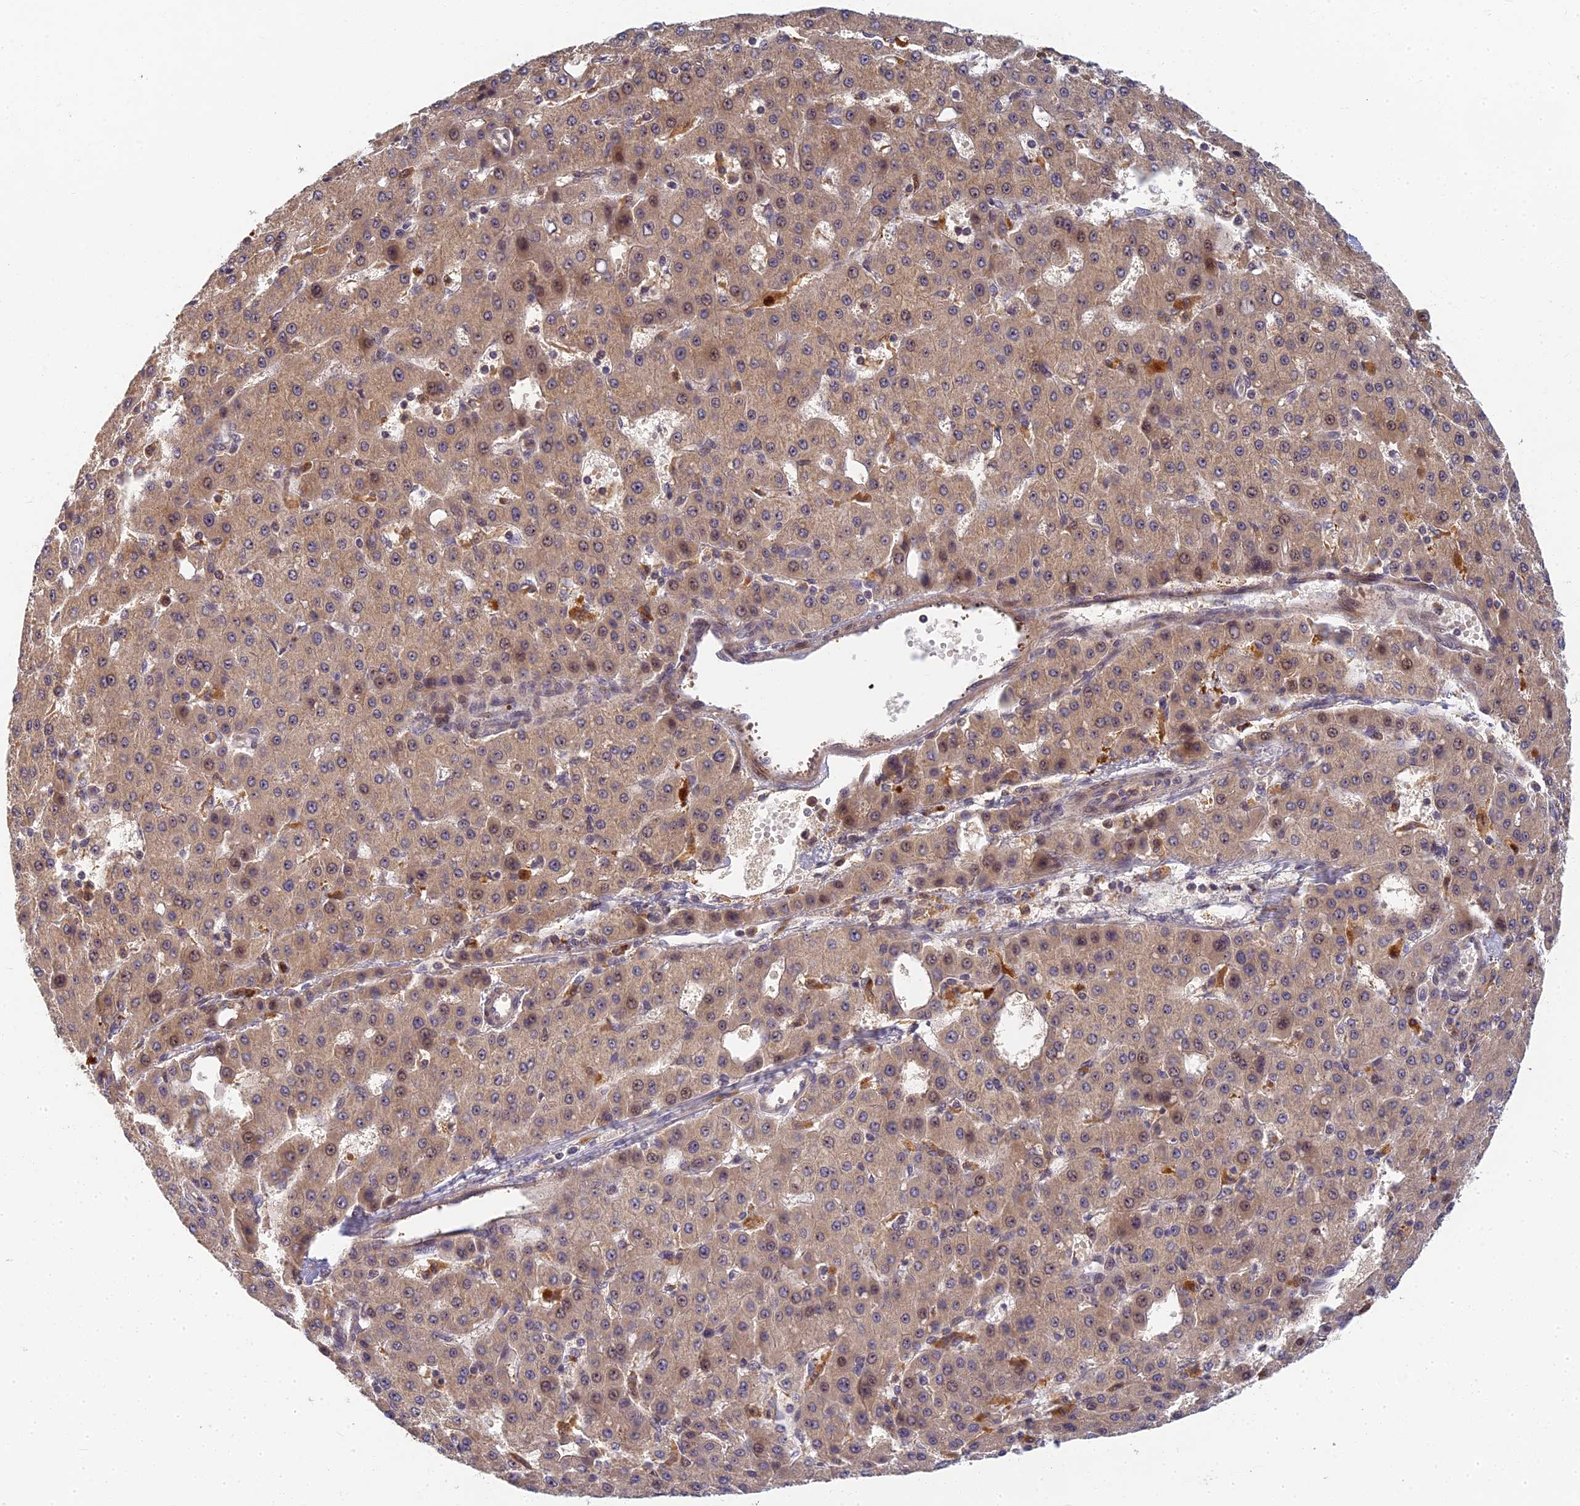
{"staining": {"intensity": "moderate", "quantity": ">75%", "location": "cytoplasmic/membranous"}, "tissue": "liver cancer", "cell_type": "Tumor cells", "image_type": "cancer", "snomed": [{"axis": "morphology", "description": "Carcinoma, Hepatocellular, NOS"}, {"axis": "topography", "description": "Liver"}], "caption": "Moderate cytoplasmic/membranous staining is identified in approximately >75% of tumor cells in liver cancer (hepatocellular carcinoma).", "gene": "RGL3", "patient": {"sex": "male", "age": 47}}